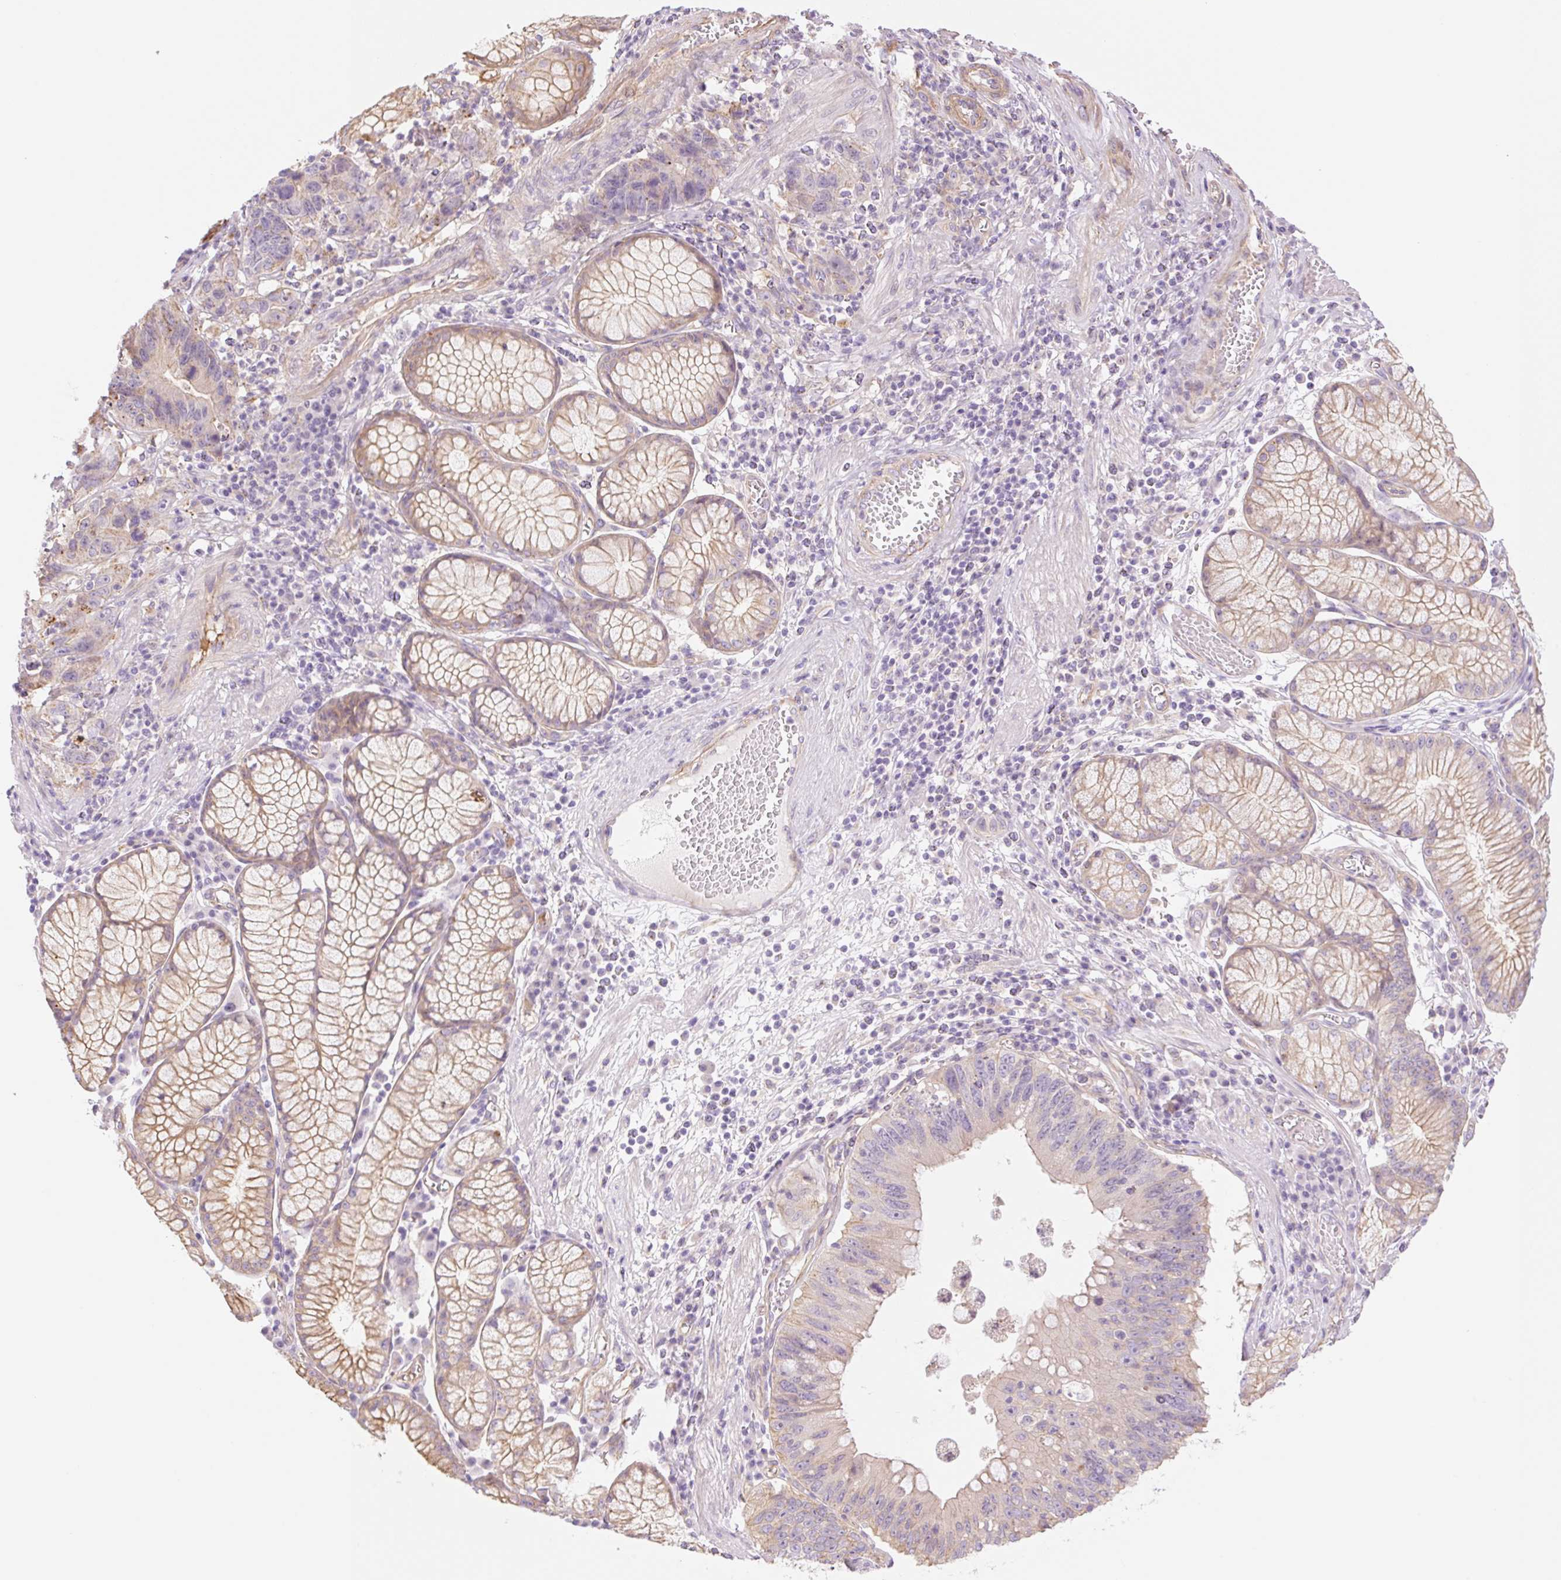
{"staining": {"intensity": "negative", "quantity": "none", "location": "none"}, "tissue": "stomach cancer", "cell_type": "Tumor cells", "image_type": "cancer", "snomed": [{"axis": "morphology", "description": "Adenocarcinoma, NOS"}, {"axis": "topography", "description": "Stomach"}], "caption": "An immunohistochemistry photomicrograph of adenocarcinoma (stomach) is shown. There is no staining in tumor cells of adenocarcinoma (stomach). The staining is performed using DAB (3,3'-diaminobenzidine) brown chromogen with nuclei counter-stained in using hematoxylin.", "gene": "NLRP5", "patient": {"sex": "male", "age": 59}}